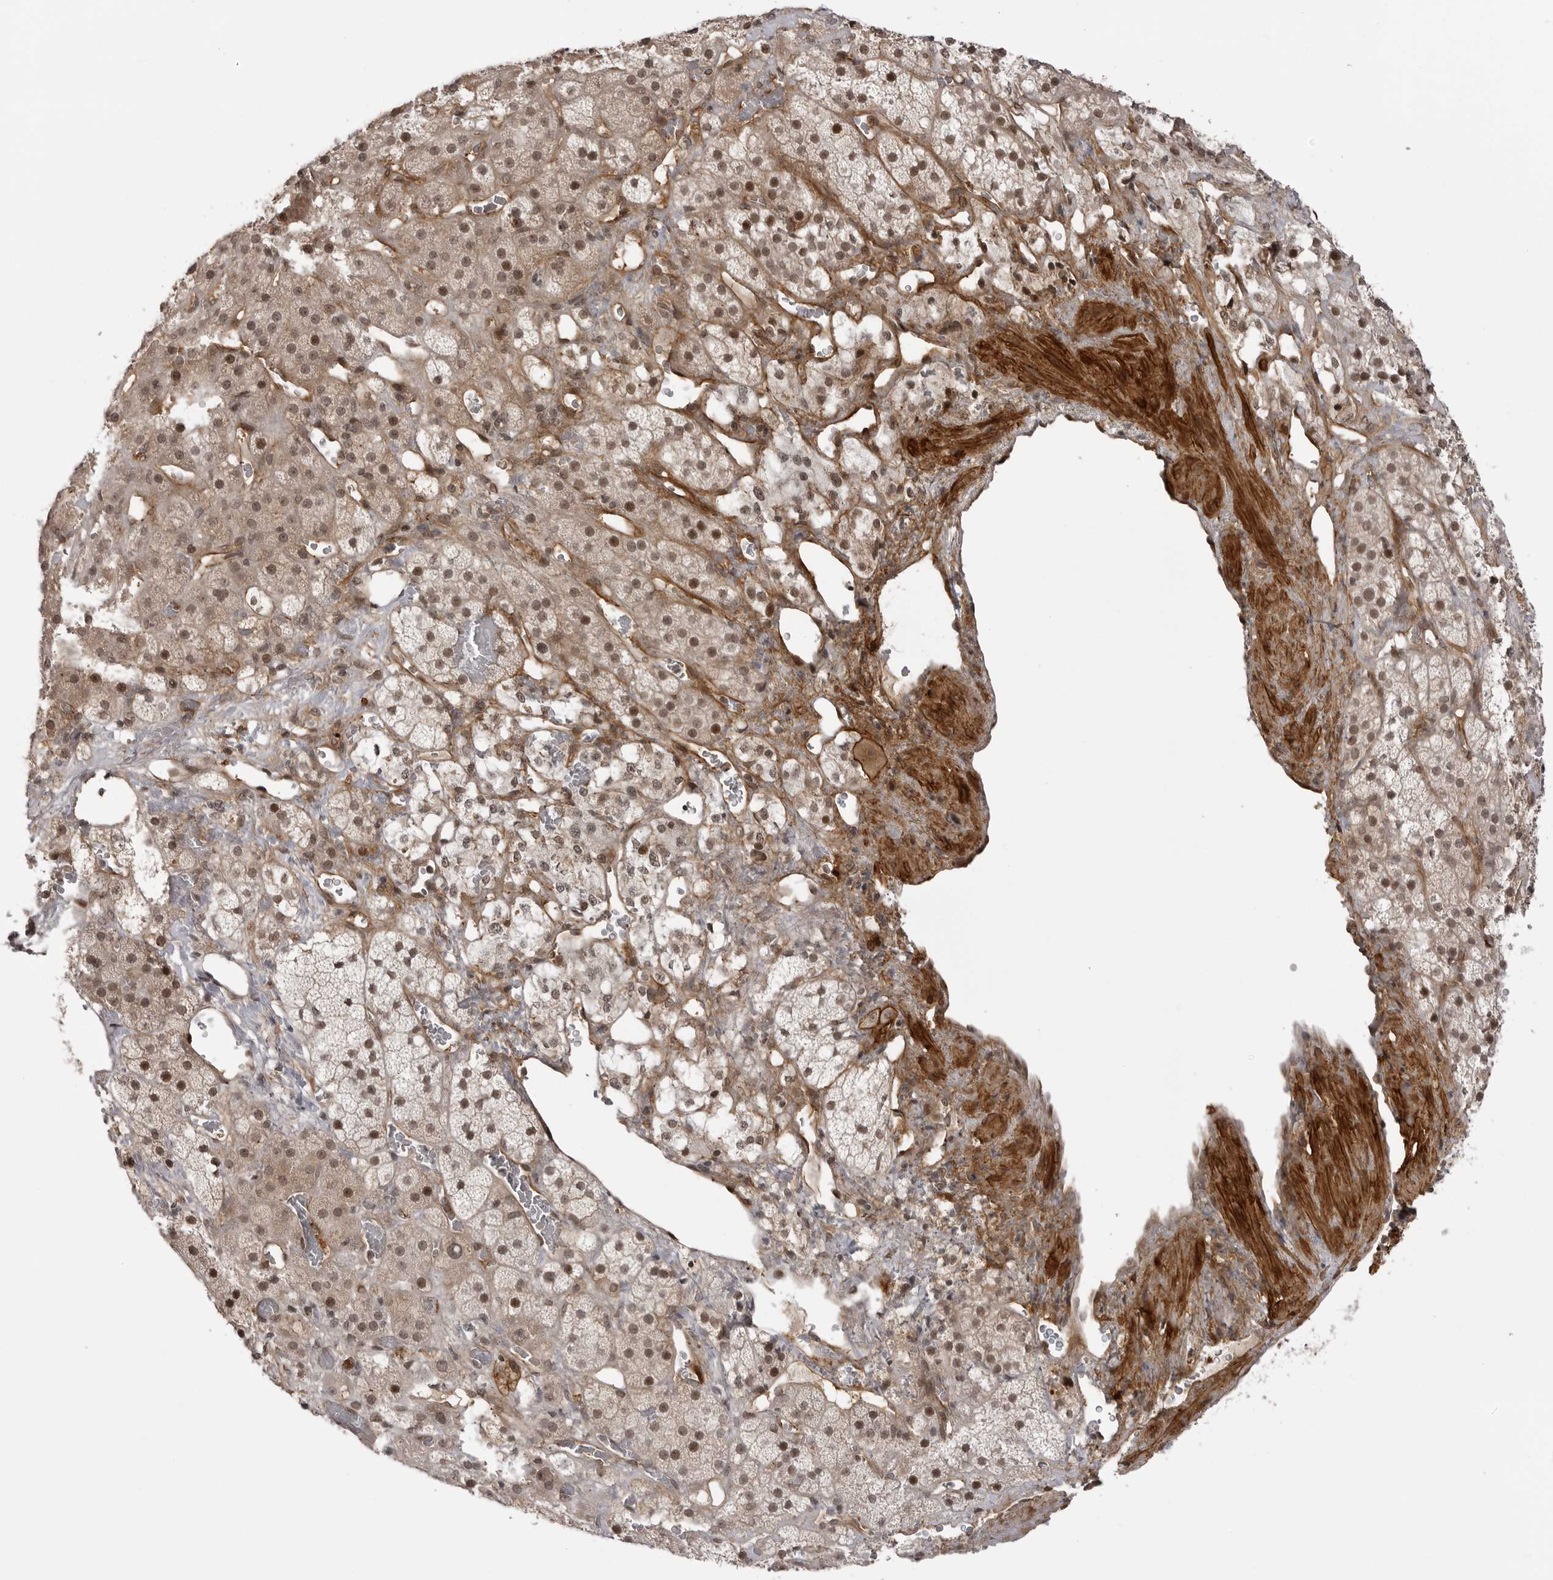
{"staining": {"intensity": "moderate", "quantity": ">75%", "location": "nuclear"}, "tissue": "adrenal gland", "cell_type": "Glandular cells", "image_type": "normal", "snomed": [{"axis": "morphology", "description": "Normal tissue, NOS"}, {"axis": "topography", "description": "Adrenal gland"}], "caption": "Benign adrenal gland exhibits moderate nuclear expression in about >75% of glandular cells (IHC, brightfield microscopy, high magnification)..", "gene": "SORBS1", "patient": {"sex": "male", "age": 57}}